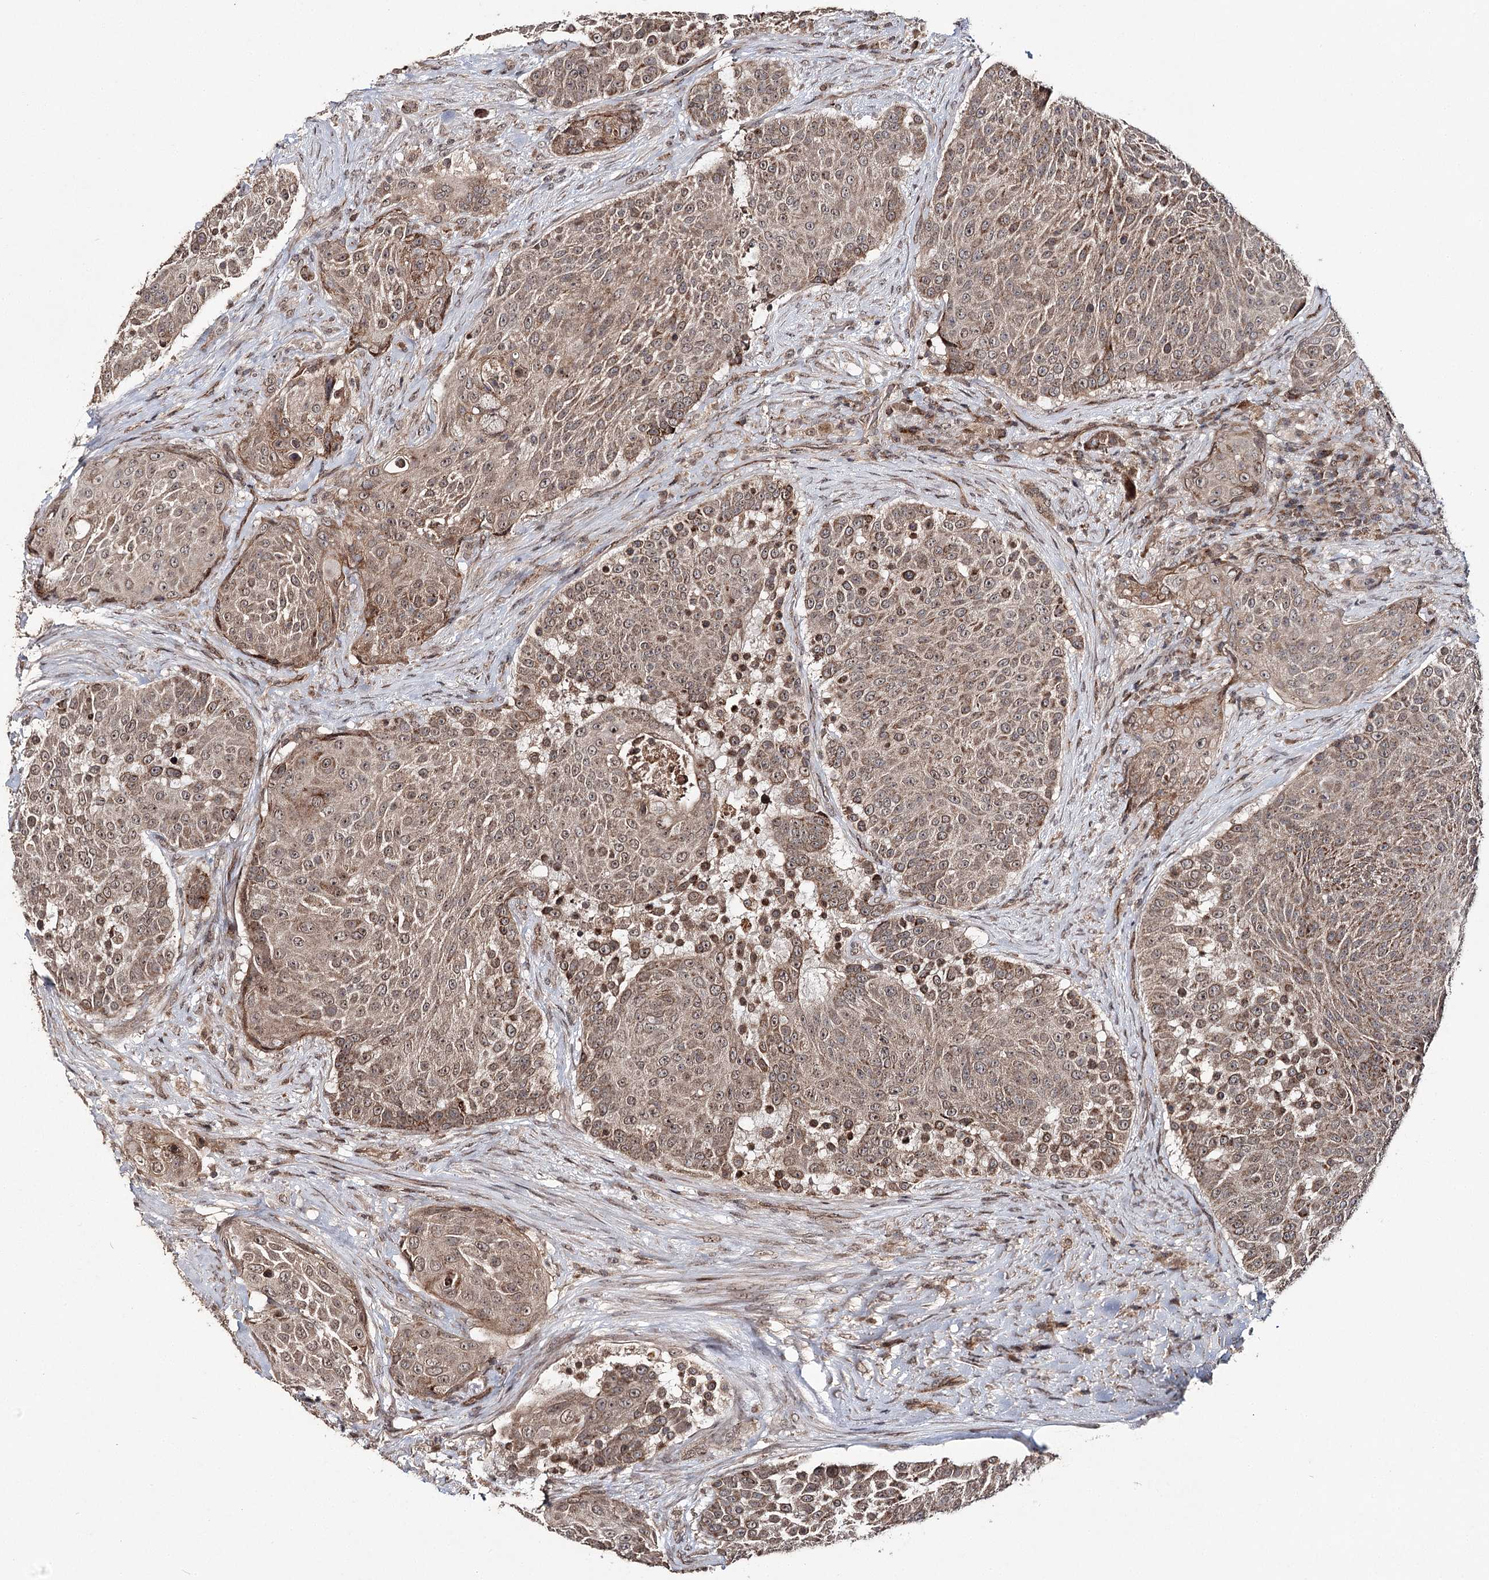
{"staining": {"intensity": "moderate", "quantity": ">75%", "location": "cytoplasmic/membranous"}, "tissue": "urothelial cancer", "cell_type": "Tumor cells", "image_type": "cancer", "snomed": [{"axis": "morphology", "description": "Urothelial carcinoma, High grade"}, {"axis": "topography", "description": "Urinary bladder"}], "caption": "Immunohistochemistry of human urothelial cancer displays medium levels of moderate cytoplasmic/membranous staining in approximately >75% of tumor cells.", "gene": "ZNRF3", "patient": {"sex": "female", "age": 63}}